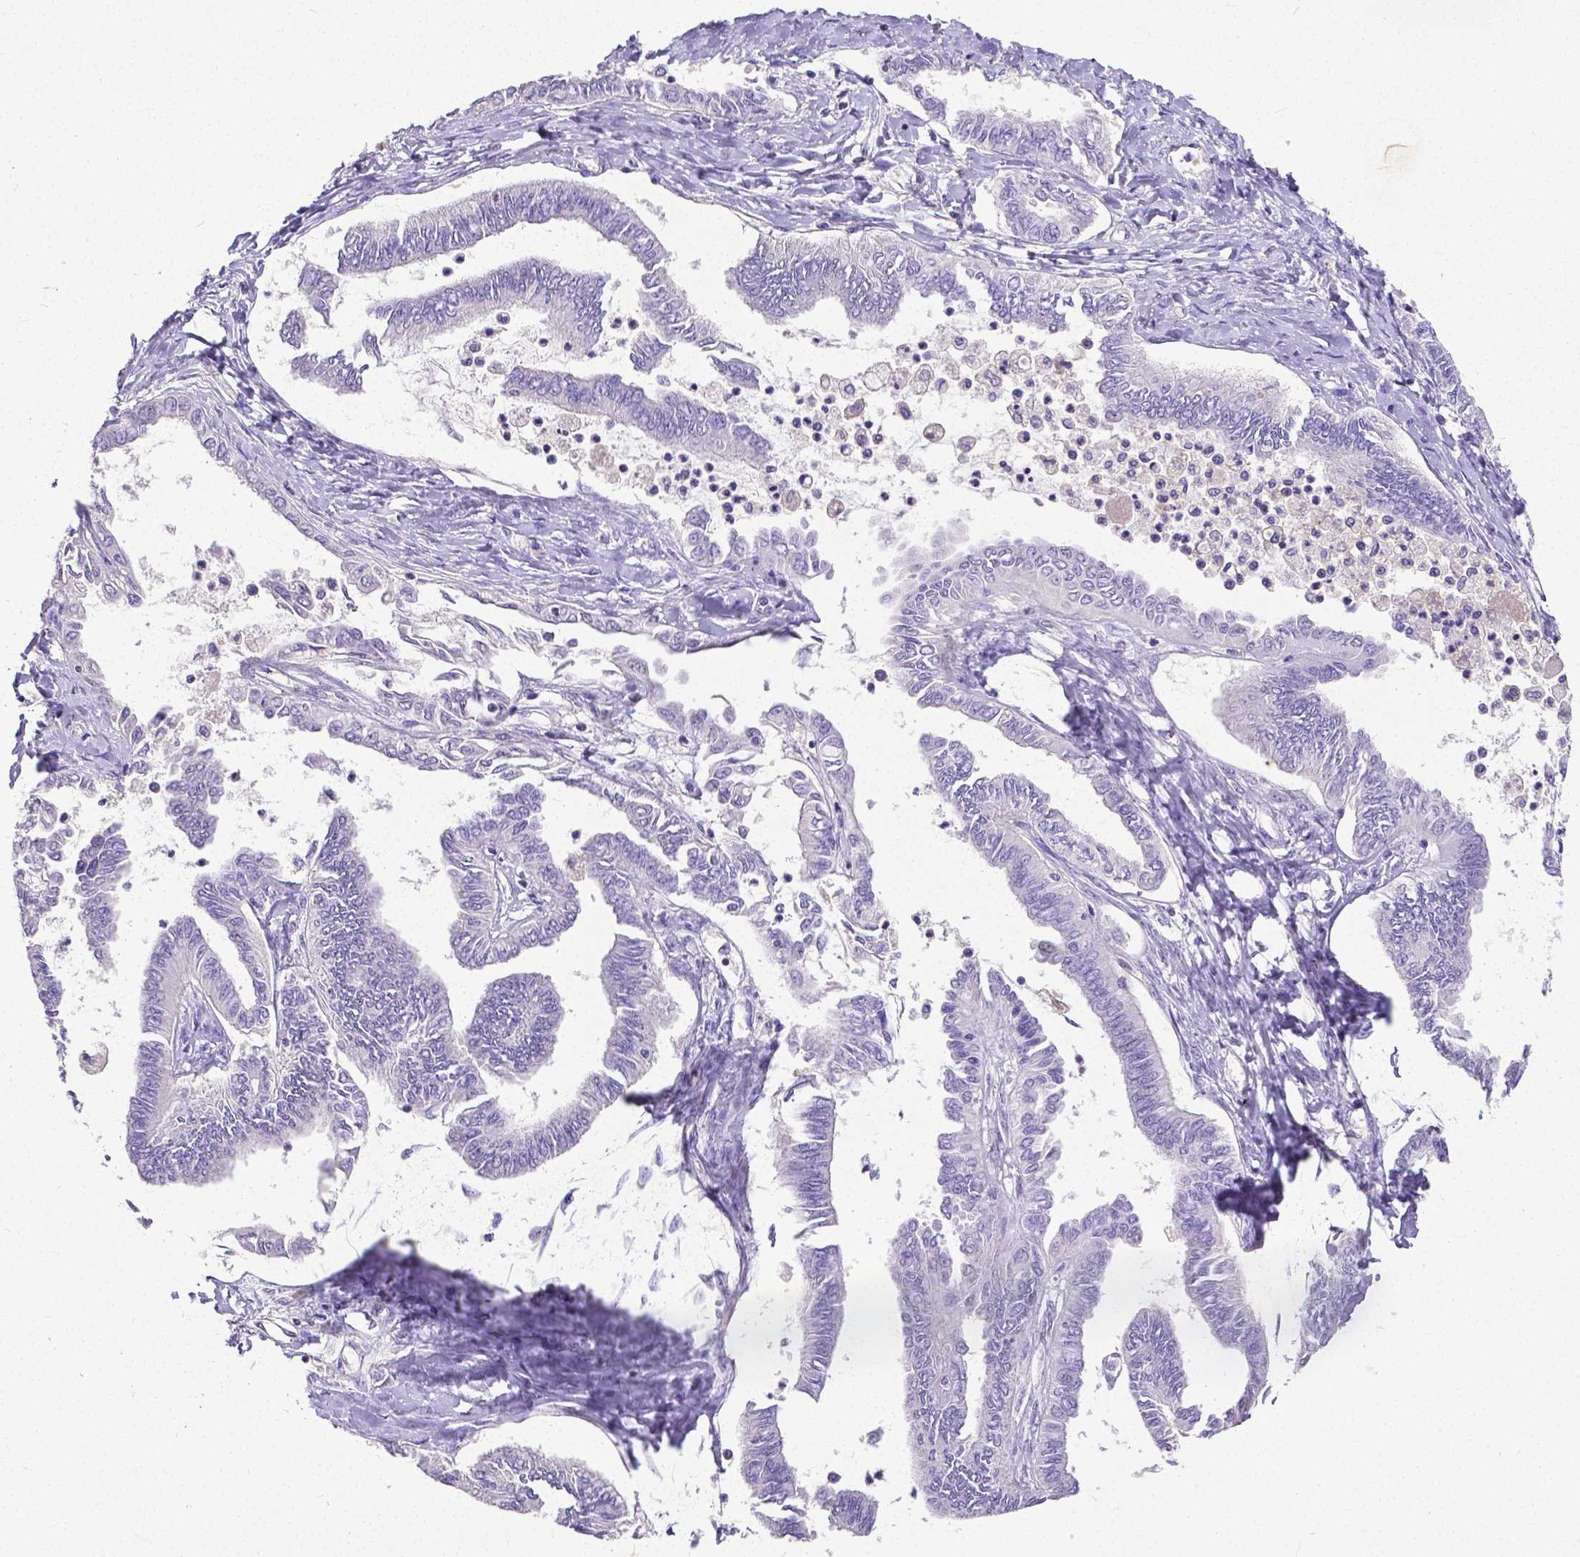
{"staining": {"intensity": "negative", "quantity": "none", "location": "none"}, "tissue": "ovarian cancer", "cell_type": "Tumor cells", "image_type": "cancer", "snomed": [{"axis": "morphology", "description": "Carcinoma, endometroid"}, {"axis": "topography", "description": "Ovary"}], "caption": "High magnification brightfield microscopy of ovarian cancer (endometroid carcinoma) stained with DAB (brown) and counterstained with hematoxylin (blue): tumor cells show no significant positivity. Brightfield microscopy of immunohistochemistry stained with DAB (brown) and hematoxylin (blue), captured at high magnification.", "gene": "CD4", "patient": {"sex": "female", "age": 70}}